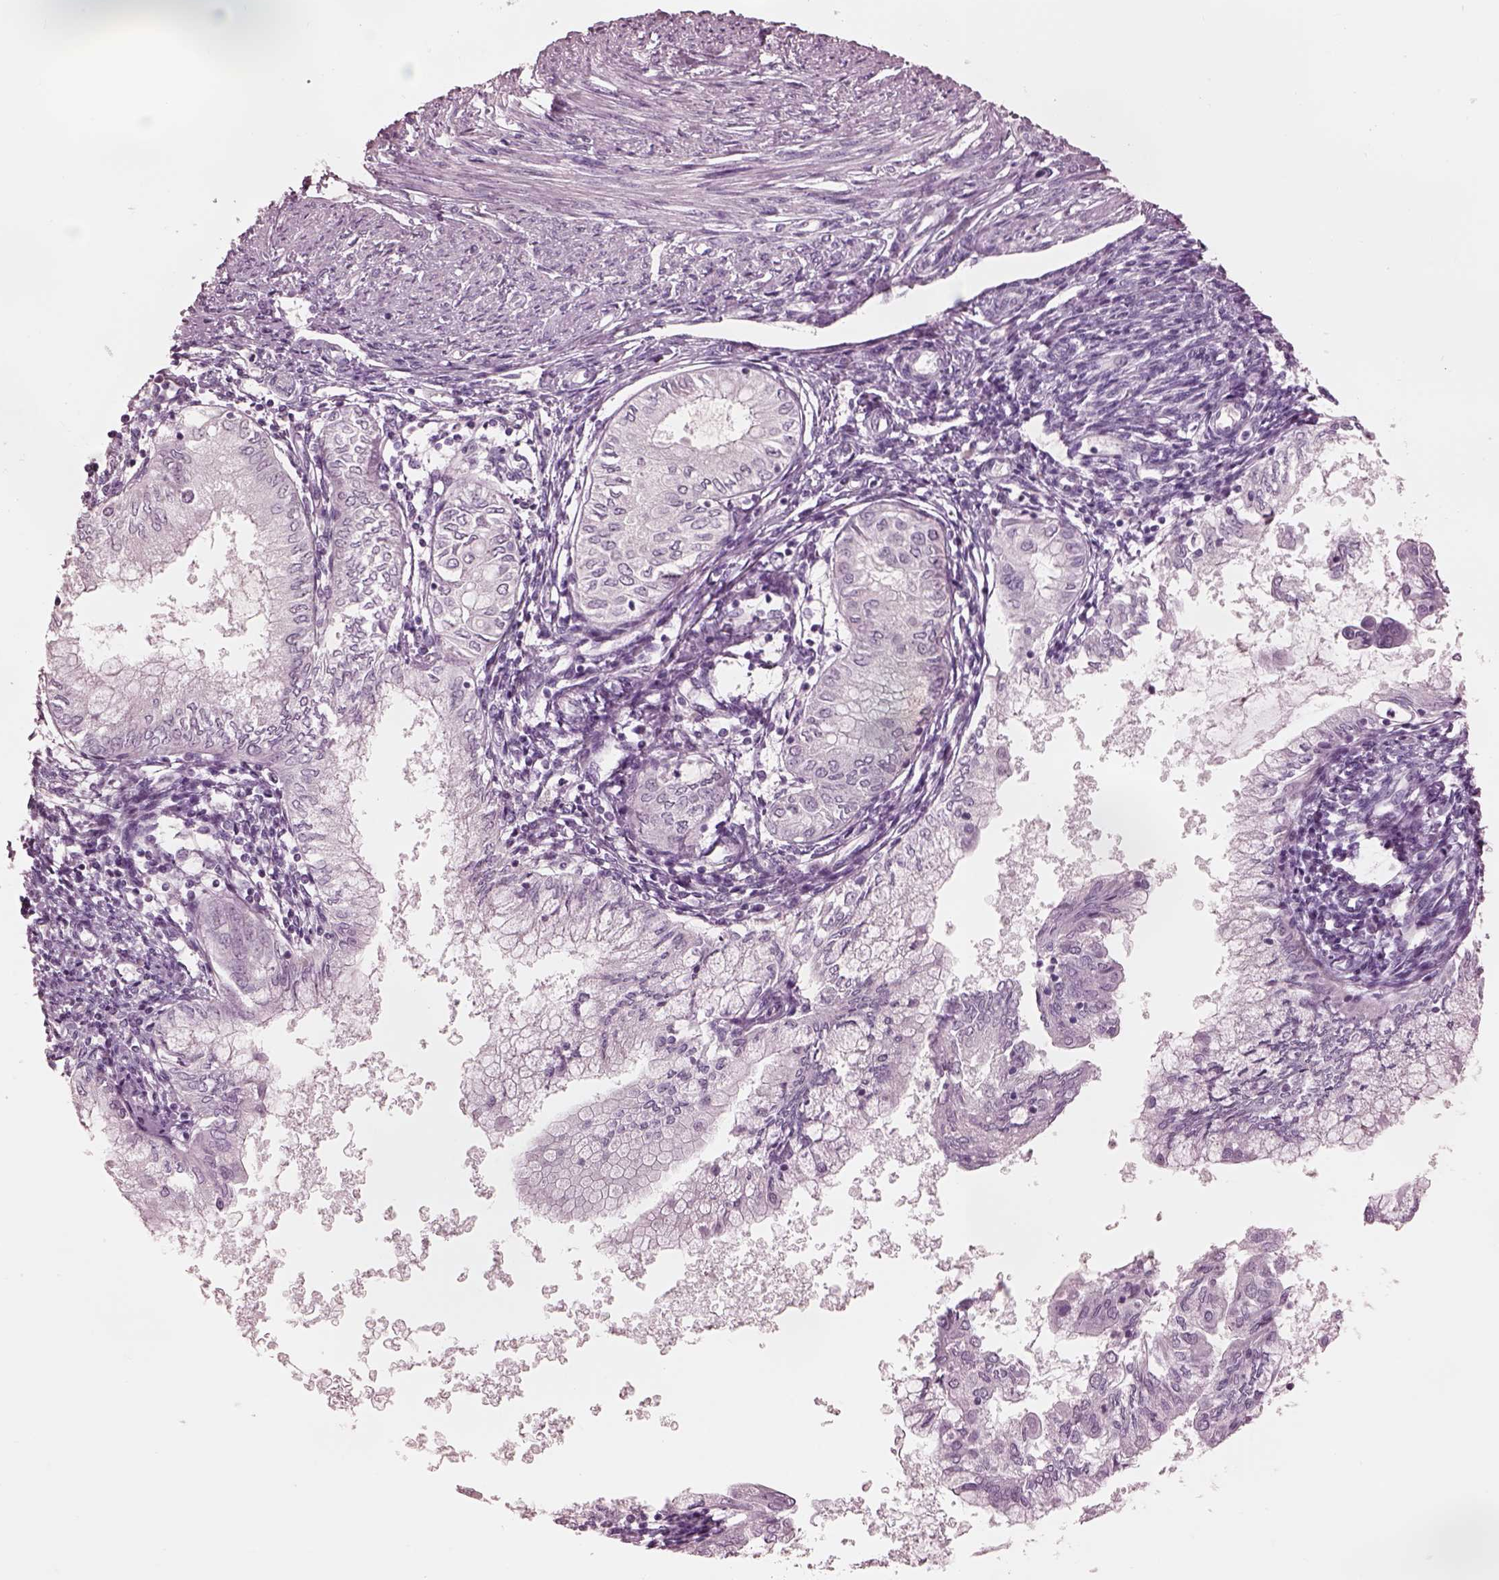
{"staining": {"intensity": "negative", "quantity": "none", "location": "none"}, "tissue": "endometrial cancer", "cell_type": "Tumor cells", "image_type": "cancer", "snomed": [{"axis": "morphology", "description": "Adenocarcinoma, NOS"}, {"axis": "topography", "description": "Endometrium"}], "caption": "Immunohistochemical staining of adenocarcinoma (endometrial) shows no significant staining in tumor cells.", "gene": "GARIN4", "patient": {"sex": "female", "age": 68}}